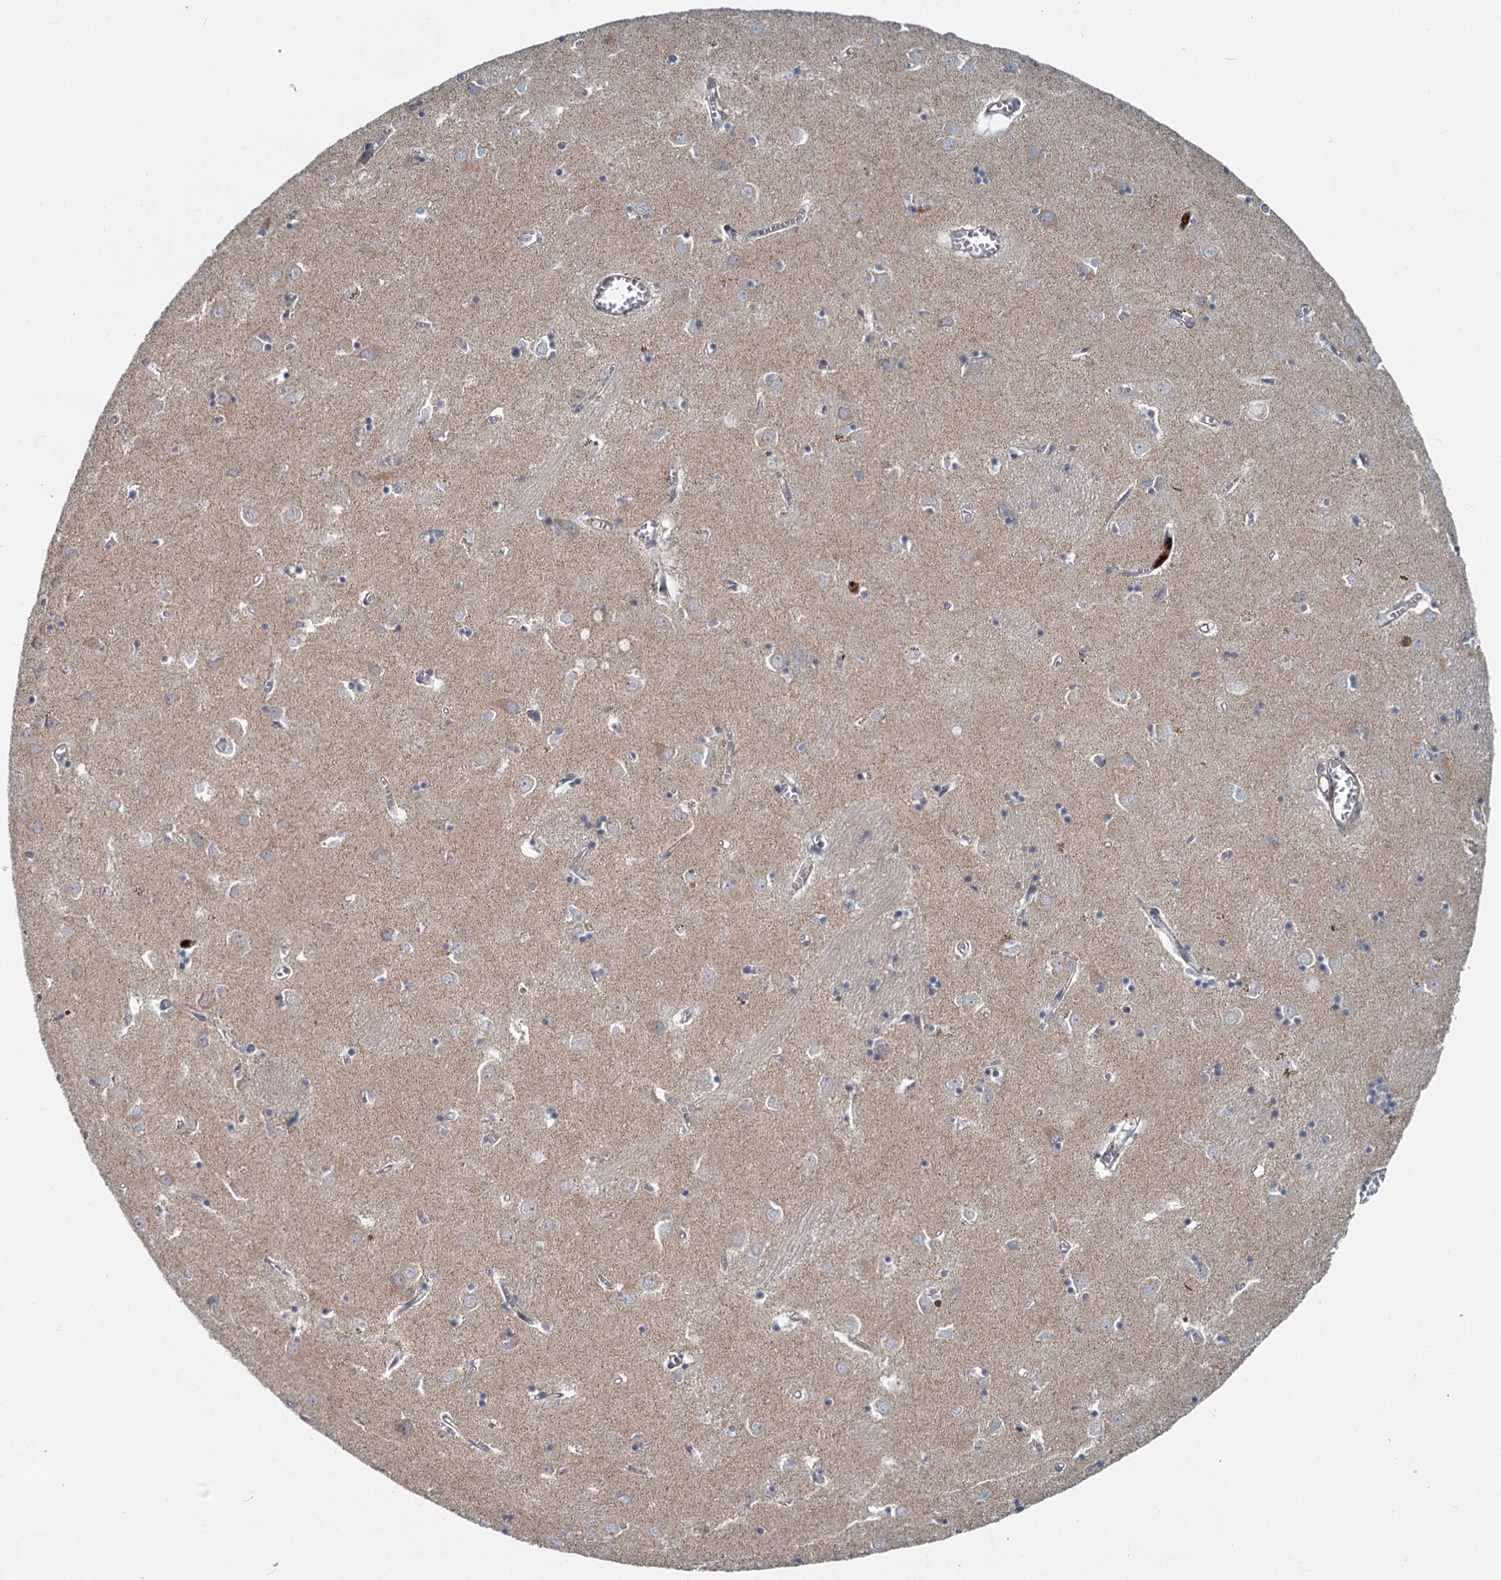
{"staining": {"intensity": "negative", "quantity": "none", "location": "none"}, "tissue": "caudate", "cell_type": "Glial cells", "image_type": "normal", "snomed": [{"axis": "morphology", "description": "Normal tissue, NOS"}, {"axis": "topography", "description": "Lateral ventricle wall"}], "caption": "The photomicrograph demonstrates no significant staining in glial cells of caudate.", "gene": "ADCY2", "patient": {"sex": "male", "age": 70}}